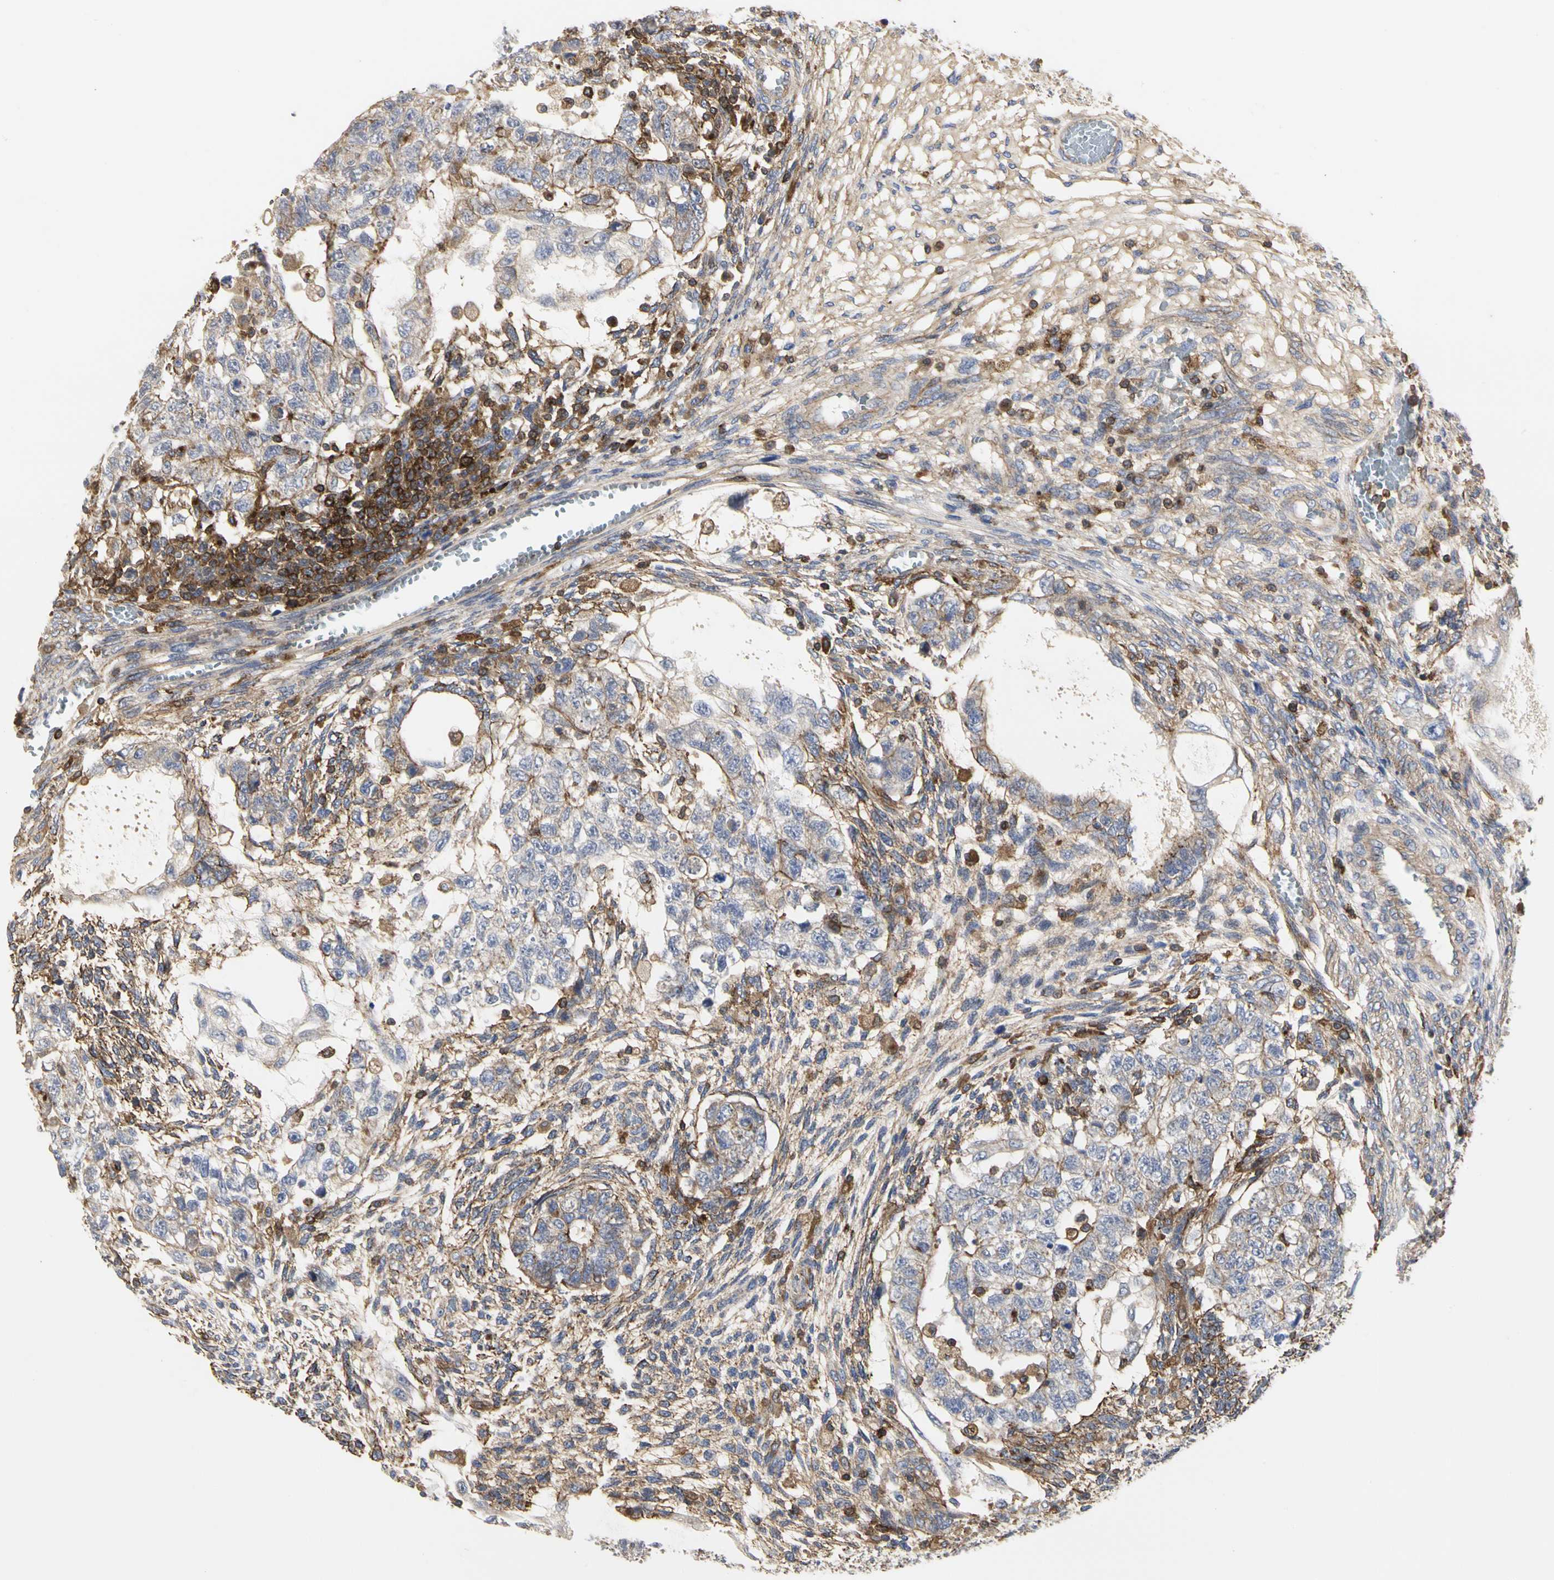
{"staining": {"intensity": "weak", "quantity": "25%-75%", "location": "cytoplasmic/membranous"}, "tissue": "testis cancer", "cell_type": "Tumor cells", "image_type": "cancer", "snomed": [{"axis": "morphology", "description": "Normal tissue, NOS"}, {"axis": "morphology", "description": "Carcinoma, Embryonal, NOS"}, {"axis": "topography", "description": "Testis"}], "caption": "Testis cancer was stained to show a protein in brown. There is low levels of weak cytoplasmic/membranous staining in about 25%-75% of tumor cells.", "gene": "NAPG", "patient": {"sex": "male", "age": 36}}